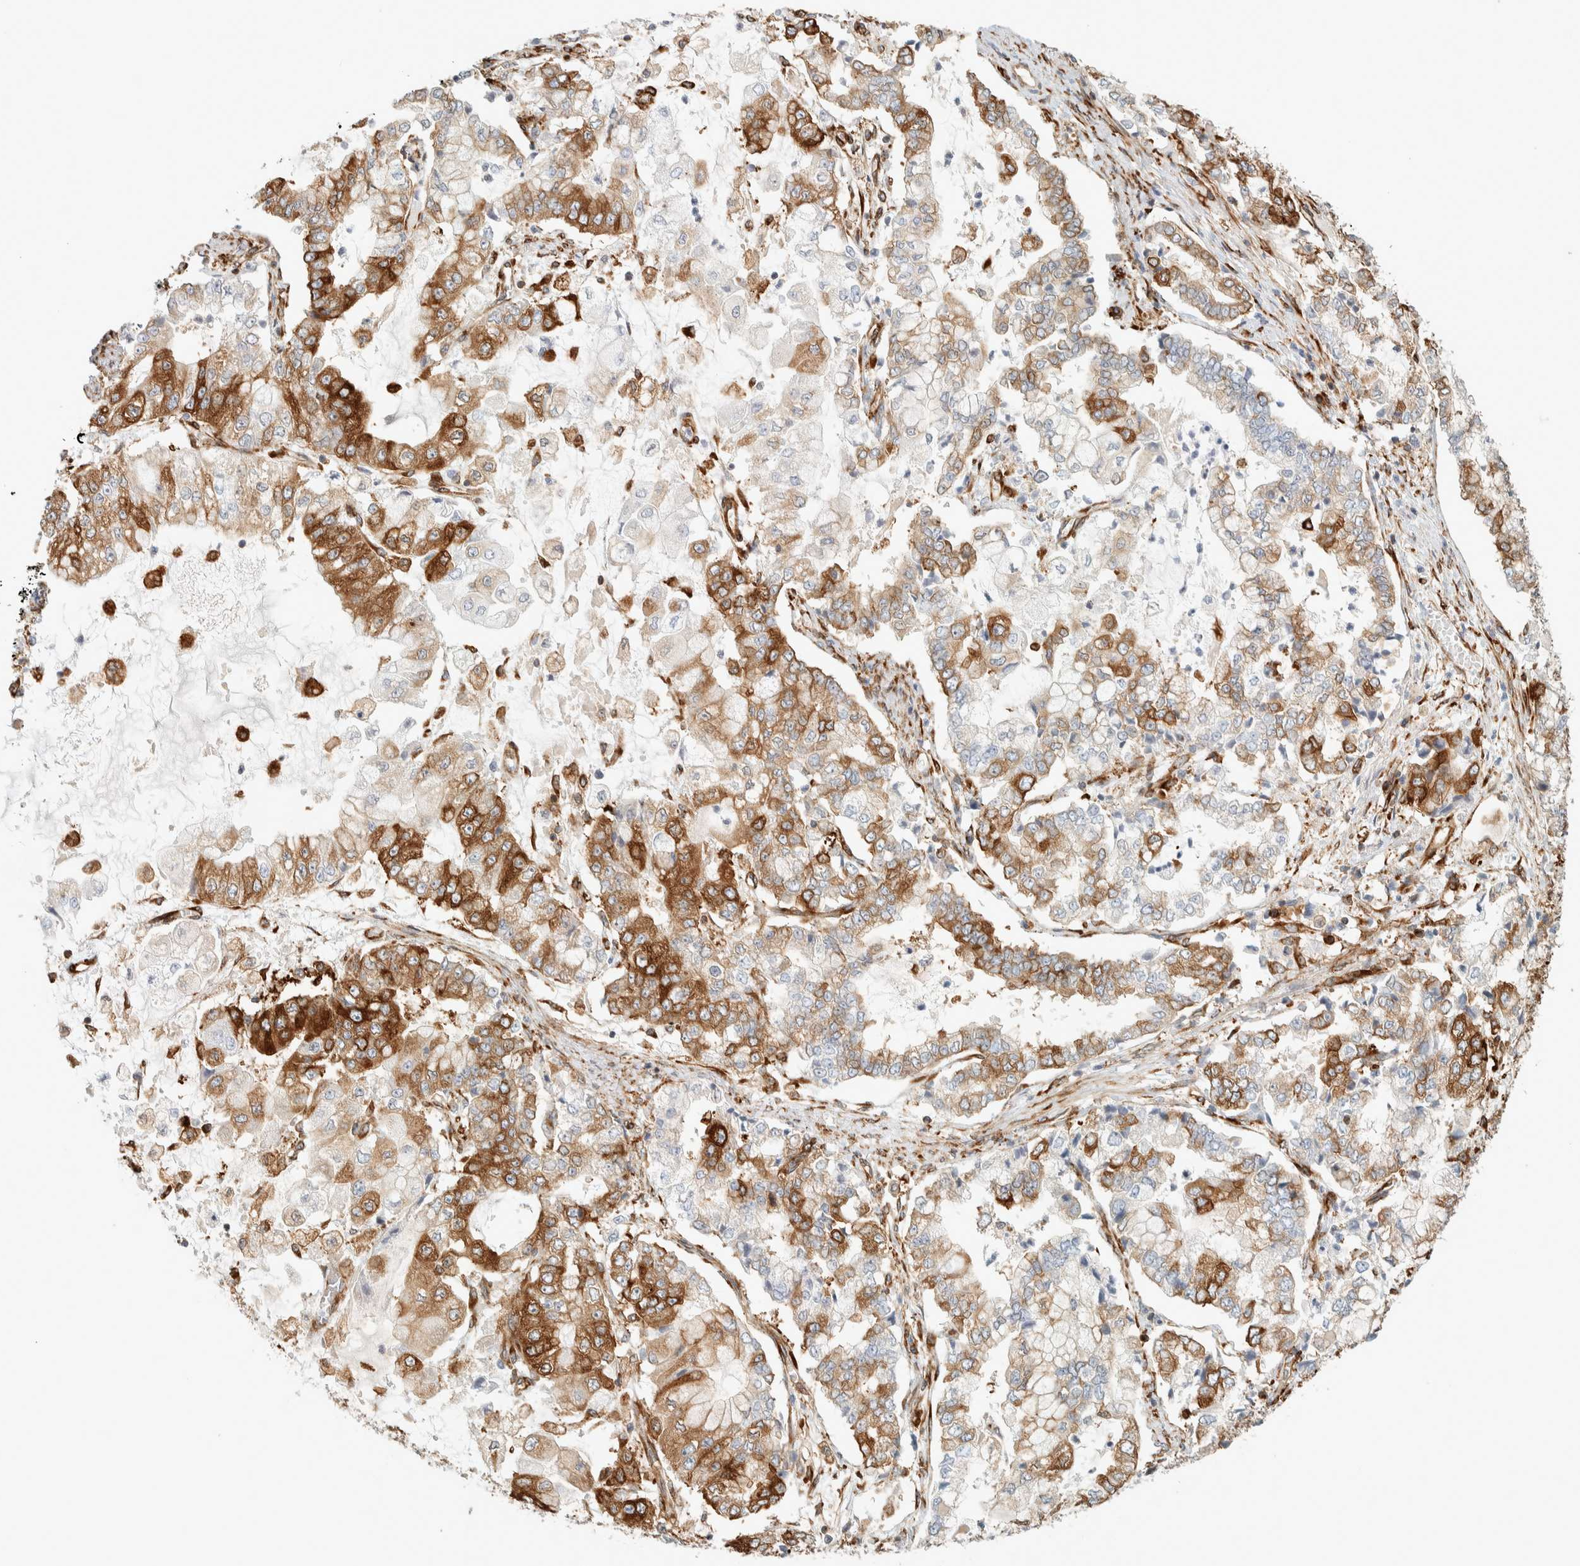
{"staining": {"intensity": "moderate", "quantity": ">75%", "location": "cytoplasmic/membranous"}, "tissue": "stomach cancer", "cell_type": "Tumor cells", "image_type": "cancer", "snomed": [{"axis": "morphology", "description": "Adenocarcinoma, NOS"}, {"axis": "topography", "description": "Stomach"}], "caption": "Human stomach cancer (adenocarcinoma) stained with a brown dye shows moderate cytoplasmic/membranous positive expression in about >75% of tumor cells.", "gene": "LLGL2", "patient": {"sex": "male", "age": 76}}